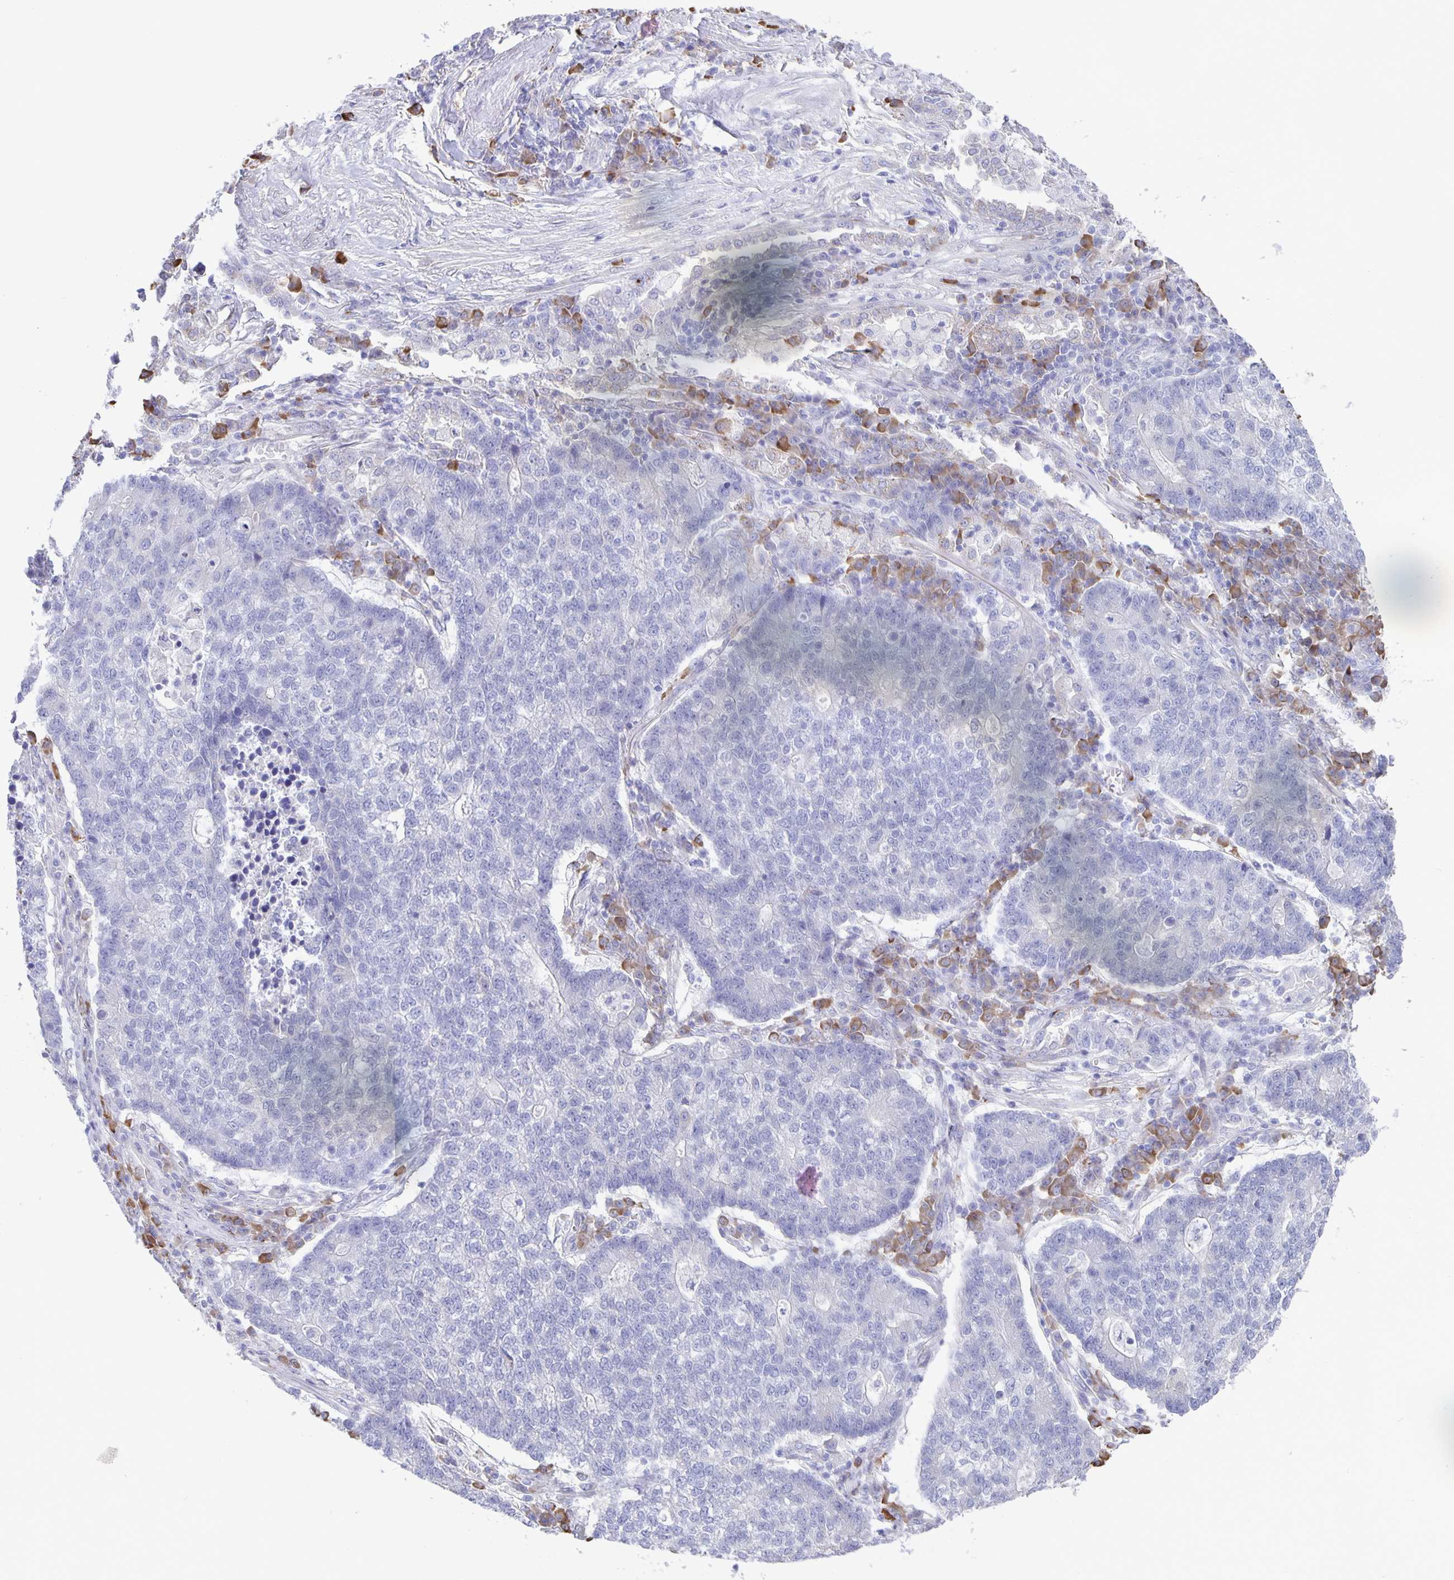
{"staining": {"intensity": "negative", "quantity": "none", "location": "none"}, "tissue": "lung cancer", "cell_type": "Tumor cells", "image_type": "cancer", "snomed": [{"axis": "morphology", "description": "Adenocarcinoma, NOS"}, {"axis": "topography", "description": "Lung"}], "caption": "Immunohistochemical staining of lung cancer demonstrates no significant positivity in tumor cells.", "gene": "ERMN", "patient": {"sex": "male", "age": 57}}